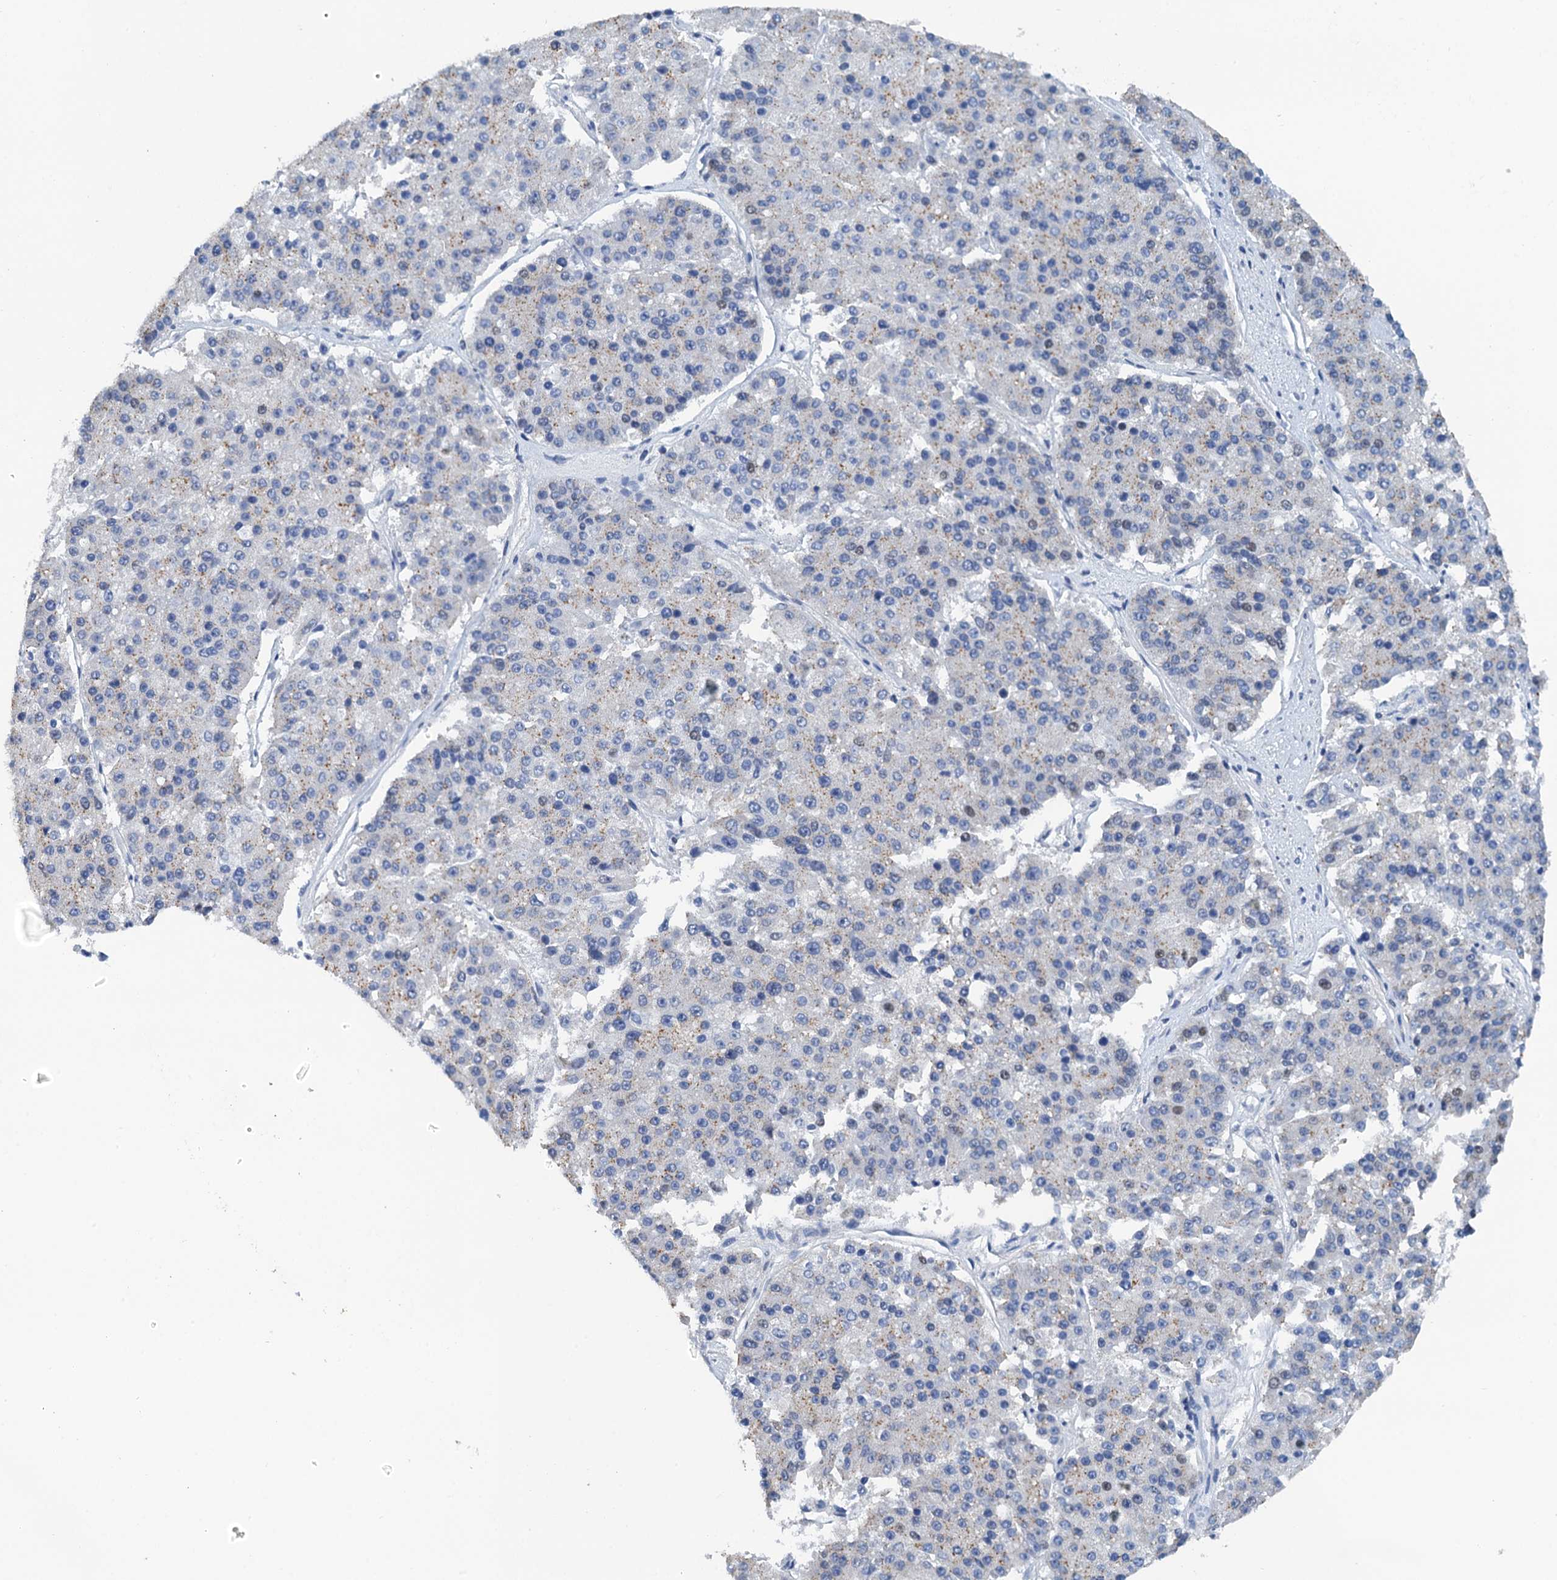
{"staining": {"intensity": "negative", "quantity": "none", "location": "none"}, "tissue": "pancreatic cancer", "cell_type": "Tumor cells", "image_type": "cancer", "snomed": [{"axis": "morphology", "description": "Adenocarcinoma, NOS"}, {"axis": "topography", "description": "Pancreas"}], "caption": "IHC image of neoplastic tissue: human pancreatic cancer (adenocarcinoma) stained with DAB demonstrates no significant protein staining in tumor cells. (DAB (3,3'-diaminobenzidine) IHC visualized using brightfield microscopy, high magnification).", "gene": "SLTM", "patient": {"sex": "male", "age": 50}}